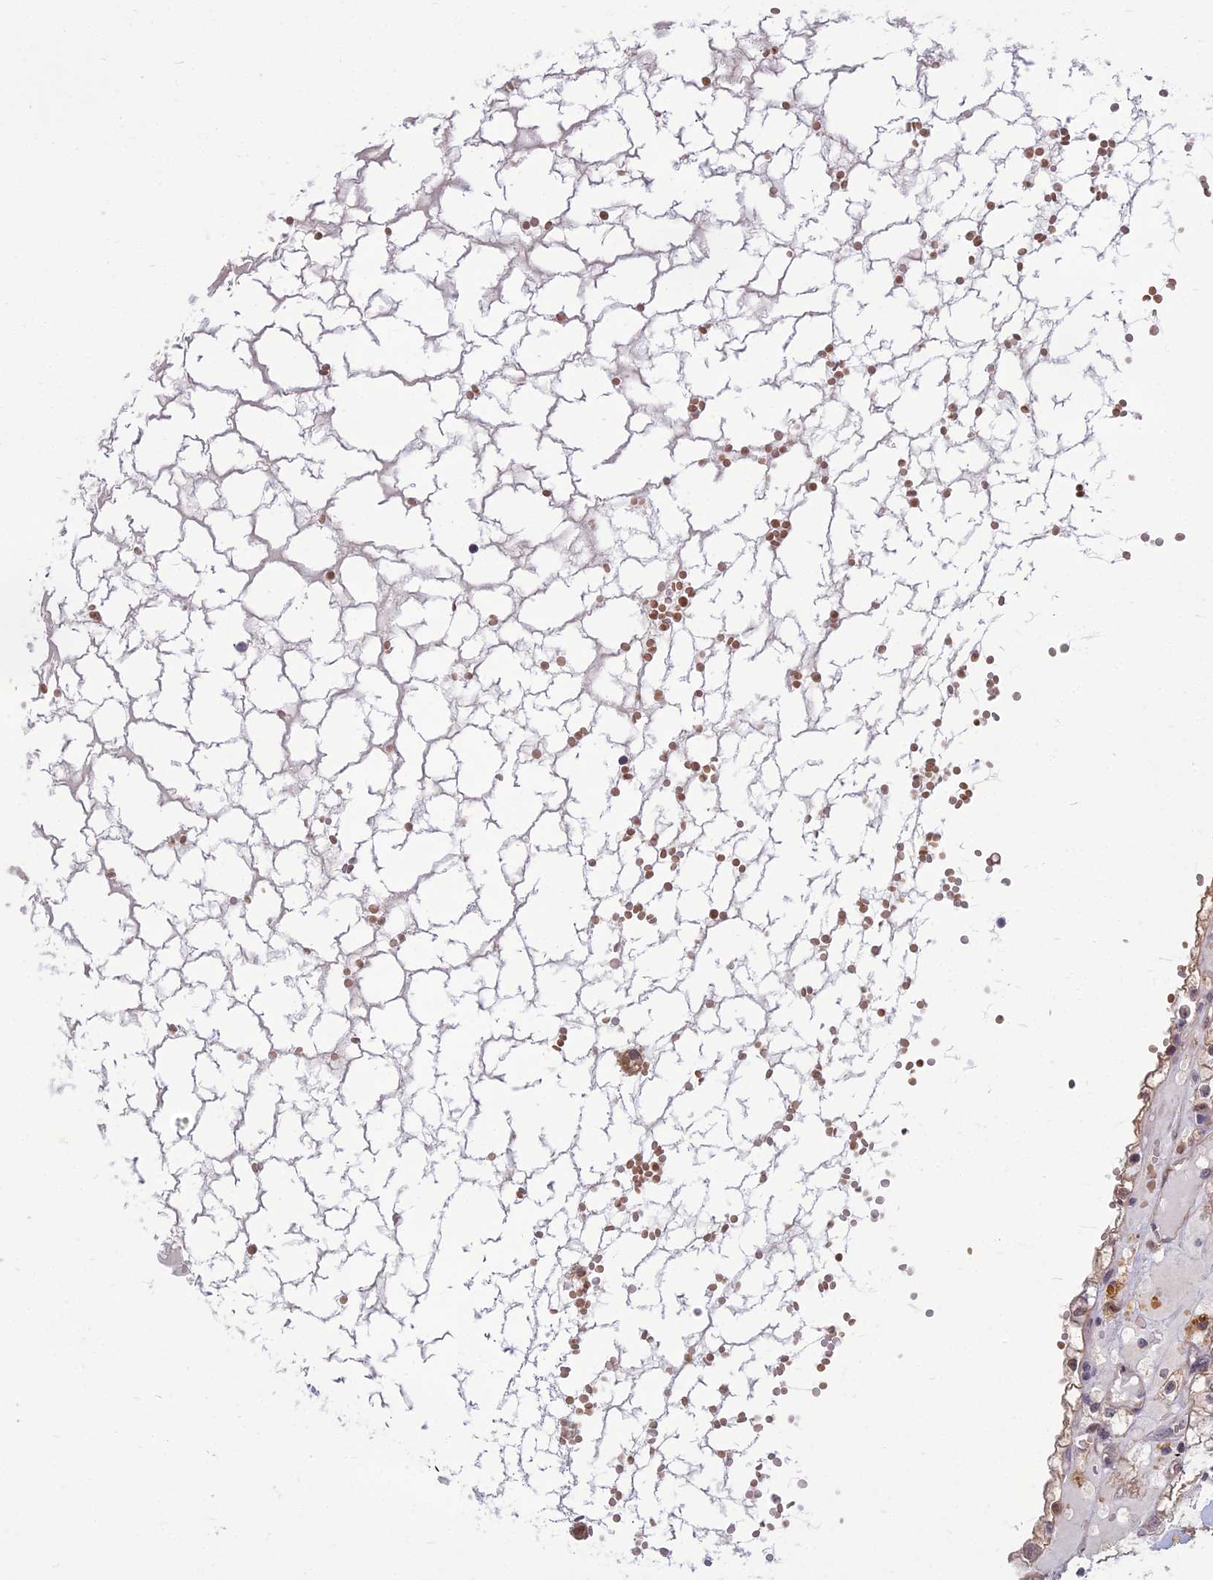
{"staining": {"intensity": "moderate", "quantity": ">75%", "location": "cytoplasmic/membranous,nuclear"}, "tissue": "renal cancer", "cell_type": "Tumor cells", "image_type": "cancer", "snomed": [{"axis": "morphology", "description": "Adenocarcinoma, NOS"}, {"axis": "topography", "description": "Kidney"}], "caption": "An IHC image of neoplastic tissue is shown. Protein staining in brown shows moderate cytoplasmic/membranous and nuclear positivity in adenocarcinoma (renal) within tumor cells. (Stains: DAB (3,3'-diaminobenzidine) in brown, nuclei in blue, Microscopy: brightfield microscopy at high magnification).", "gene": "NR4A3", "patient": {"sex": "male", "age": 56}}